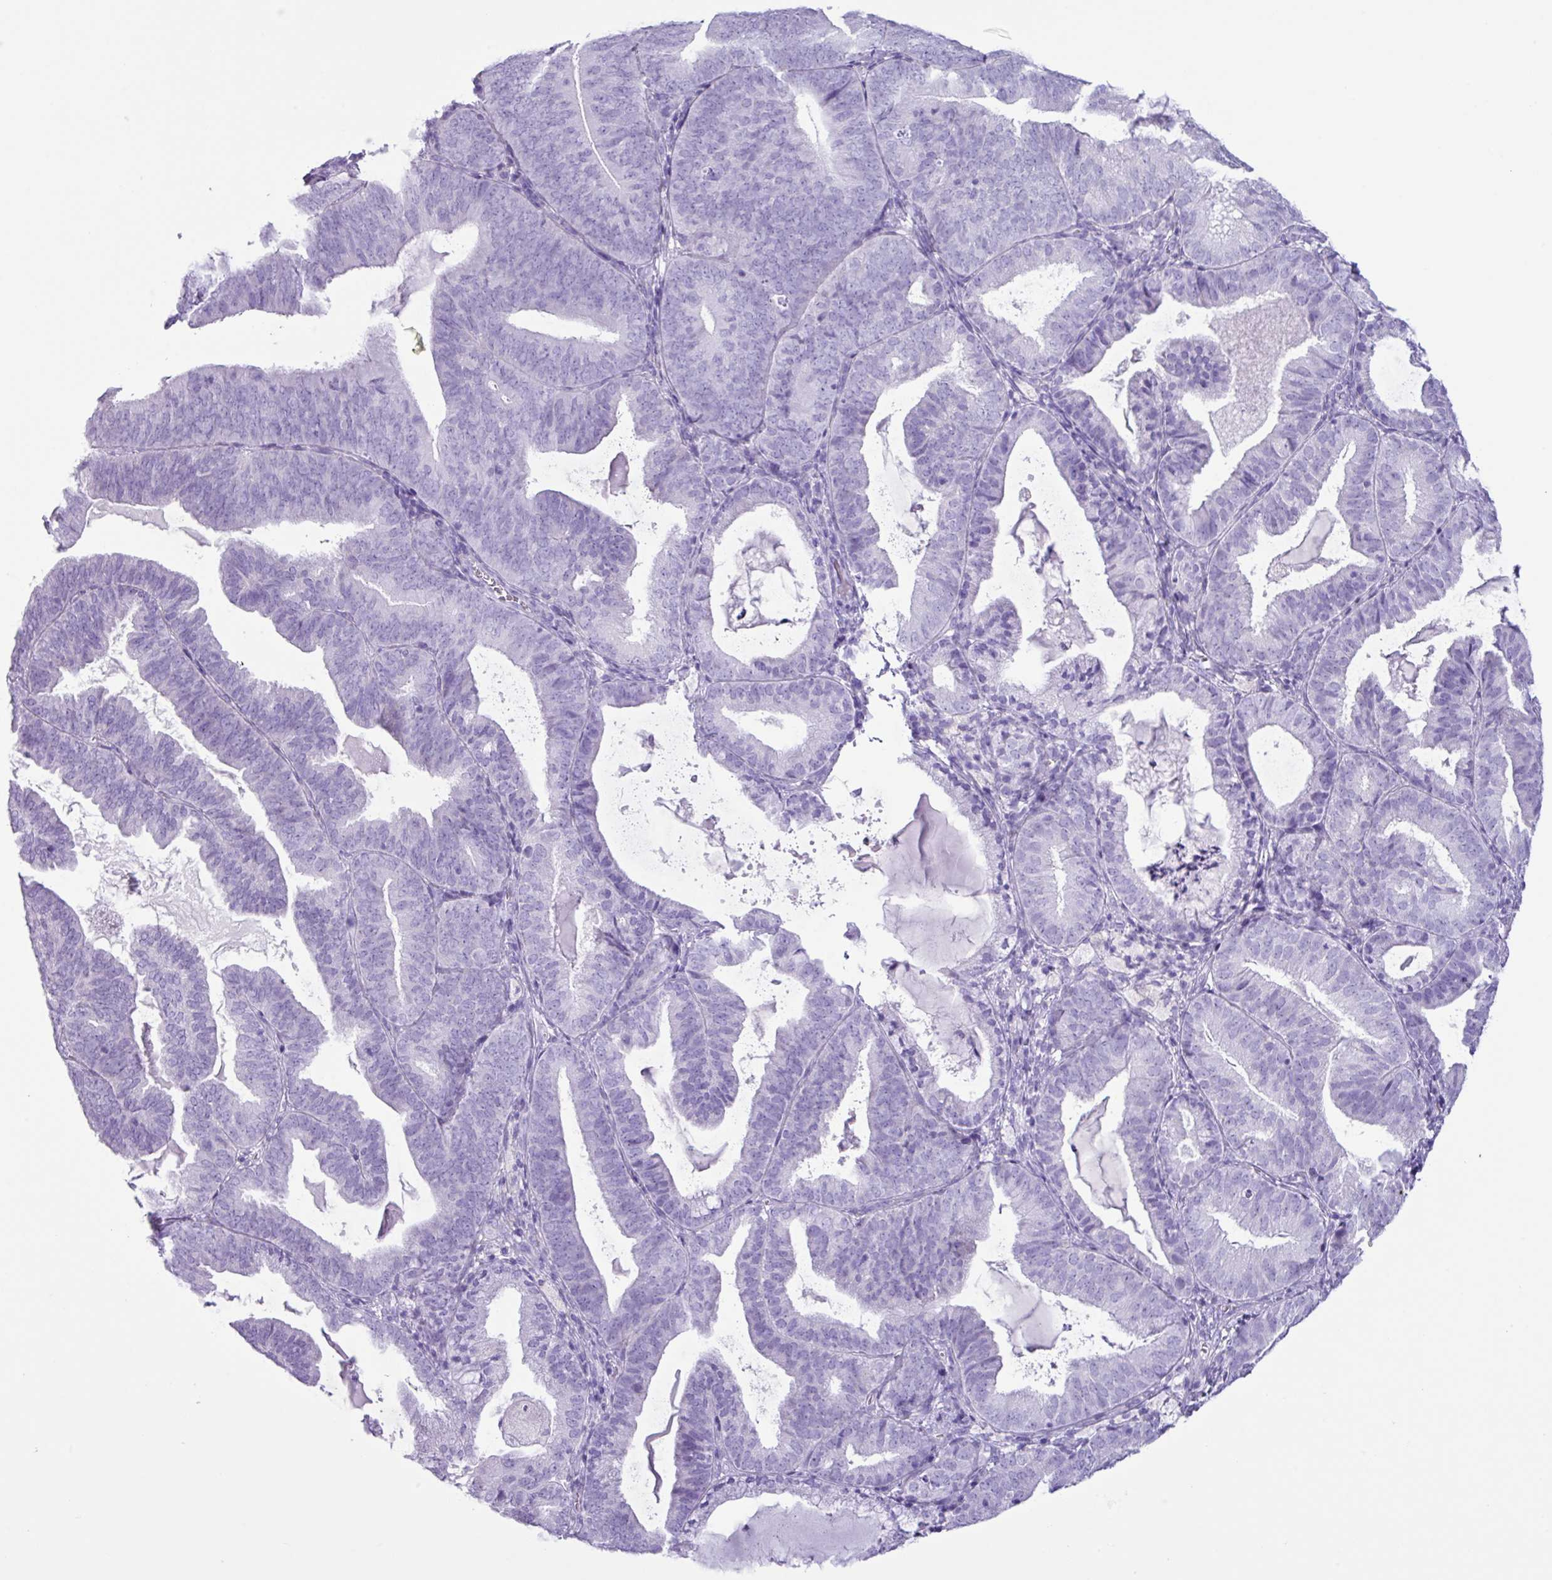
{"staining": {"intensity": "negative", "quantity": "none", "location": "none"}, "tissue": "endometrial cancer", "cell_type": "Tumor cells", "image_type": "cancer", "snomed": [{"axis": "morphology", "description": "Adenocarcinoma, NOS"}, {"axis": "topography", "description": "Endometrium"}], "caption": "Immunohistochemistry (IHC) micrograph of human endometrial cancer stained for a protein (brown), which shows no staining in tumor cells.", "gene": "AGO3", "patient": {"sex": "female", "age": 80}}